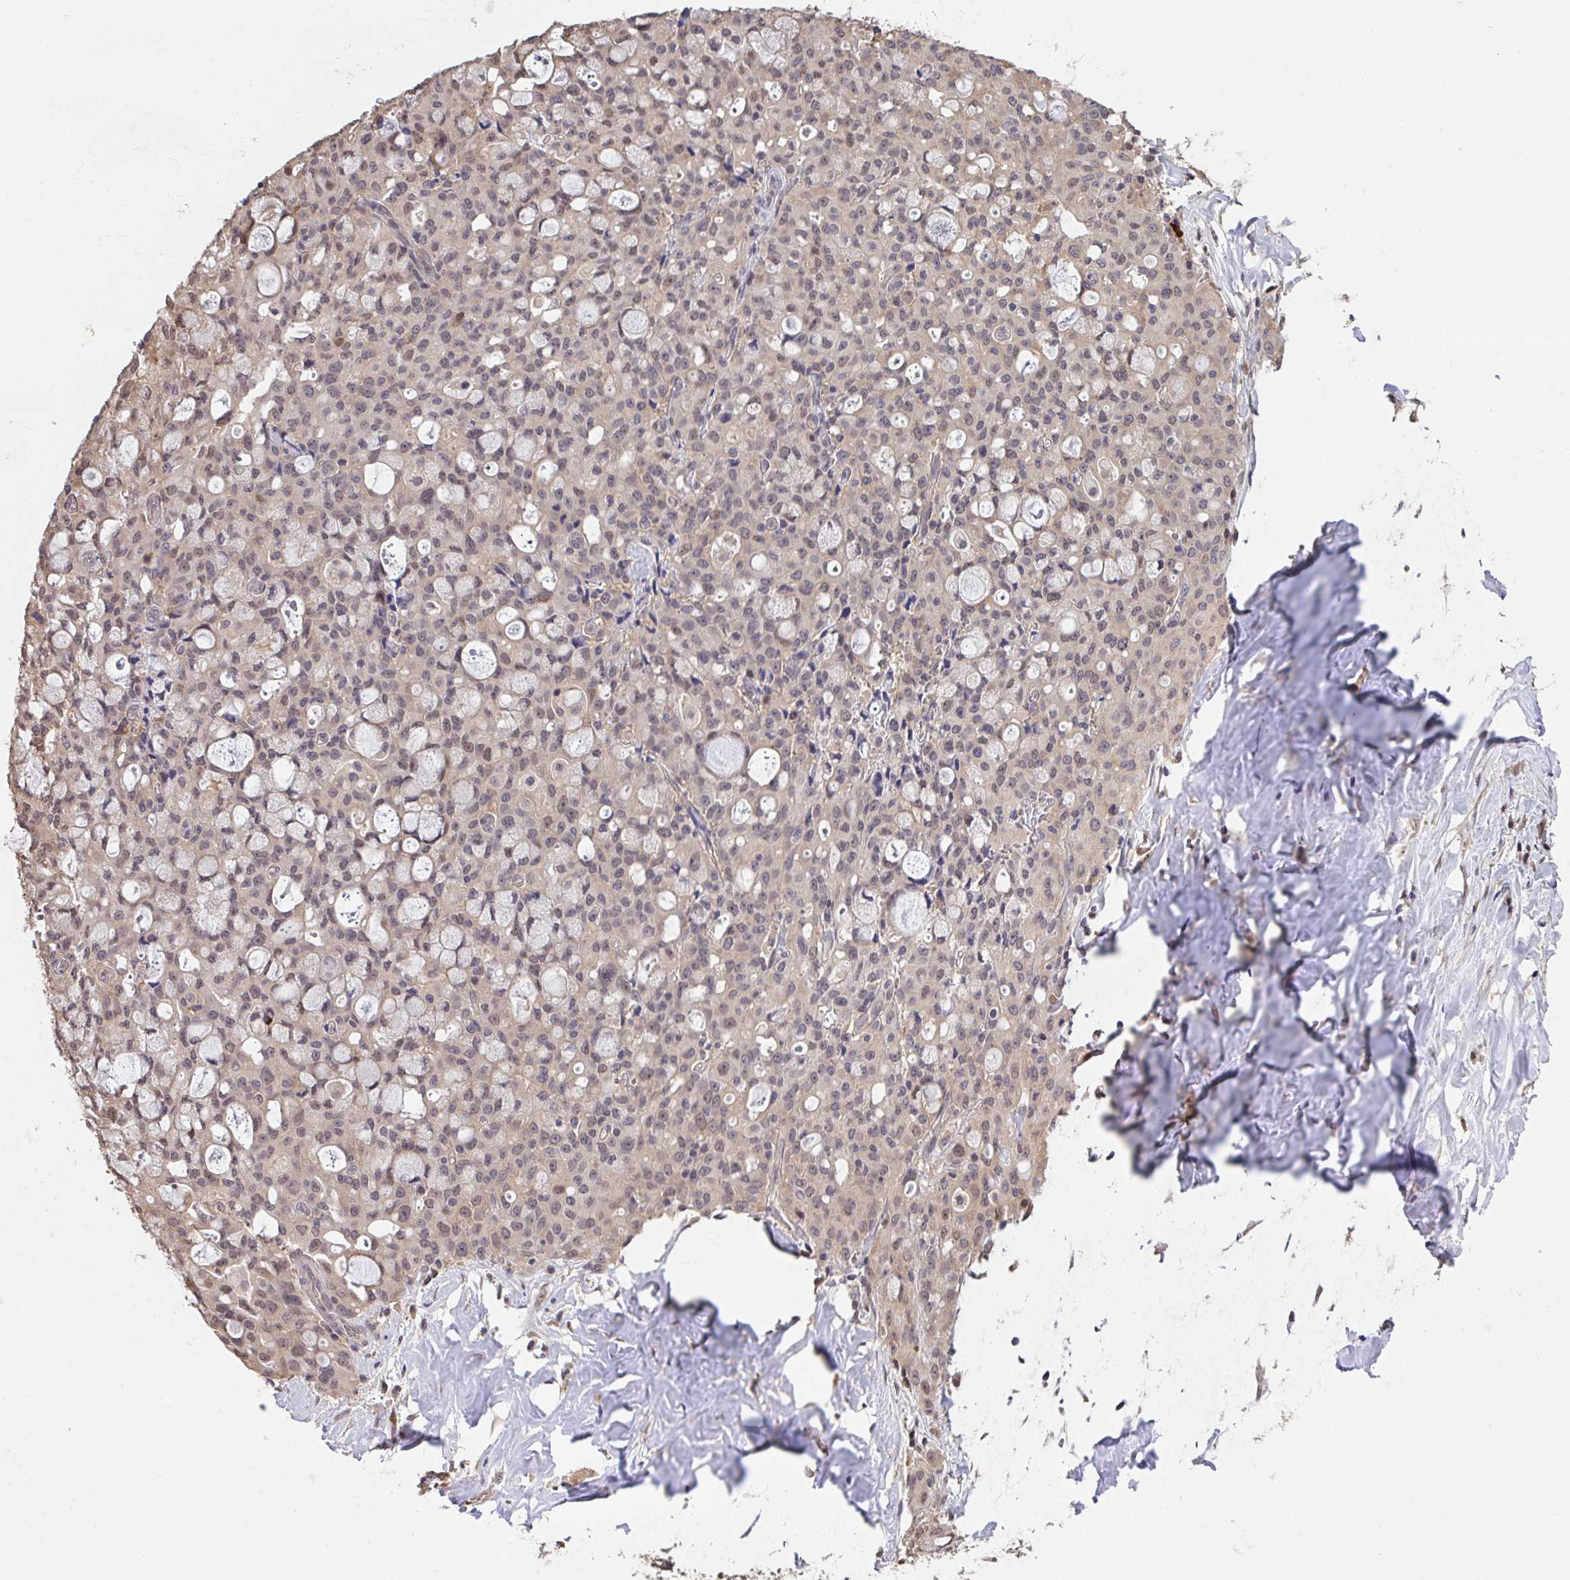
{"staining": {"intensity": "moderate", "quantity": "25%-75%", "location": "nuclear"}, "tissue": "lung cancer", "cell_type": "Tumor cells", "image_type": "cancer", "snomed": [{"axis": "morphology", "description": "Adenocarcinoma, NOS"}, {"axis": "topography", "description": "Lung"}], "caption": "There is medium levels of moderate nuclear expression in tumor cells of lung adenocarcinoma, as demonstrated by immunohistochemical staining (brown color).", "gene": "C12orf57", "patient": {"sex": "female", "age": 44}}